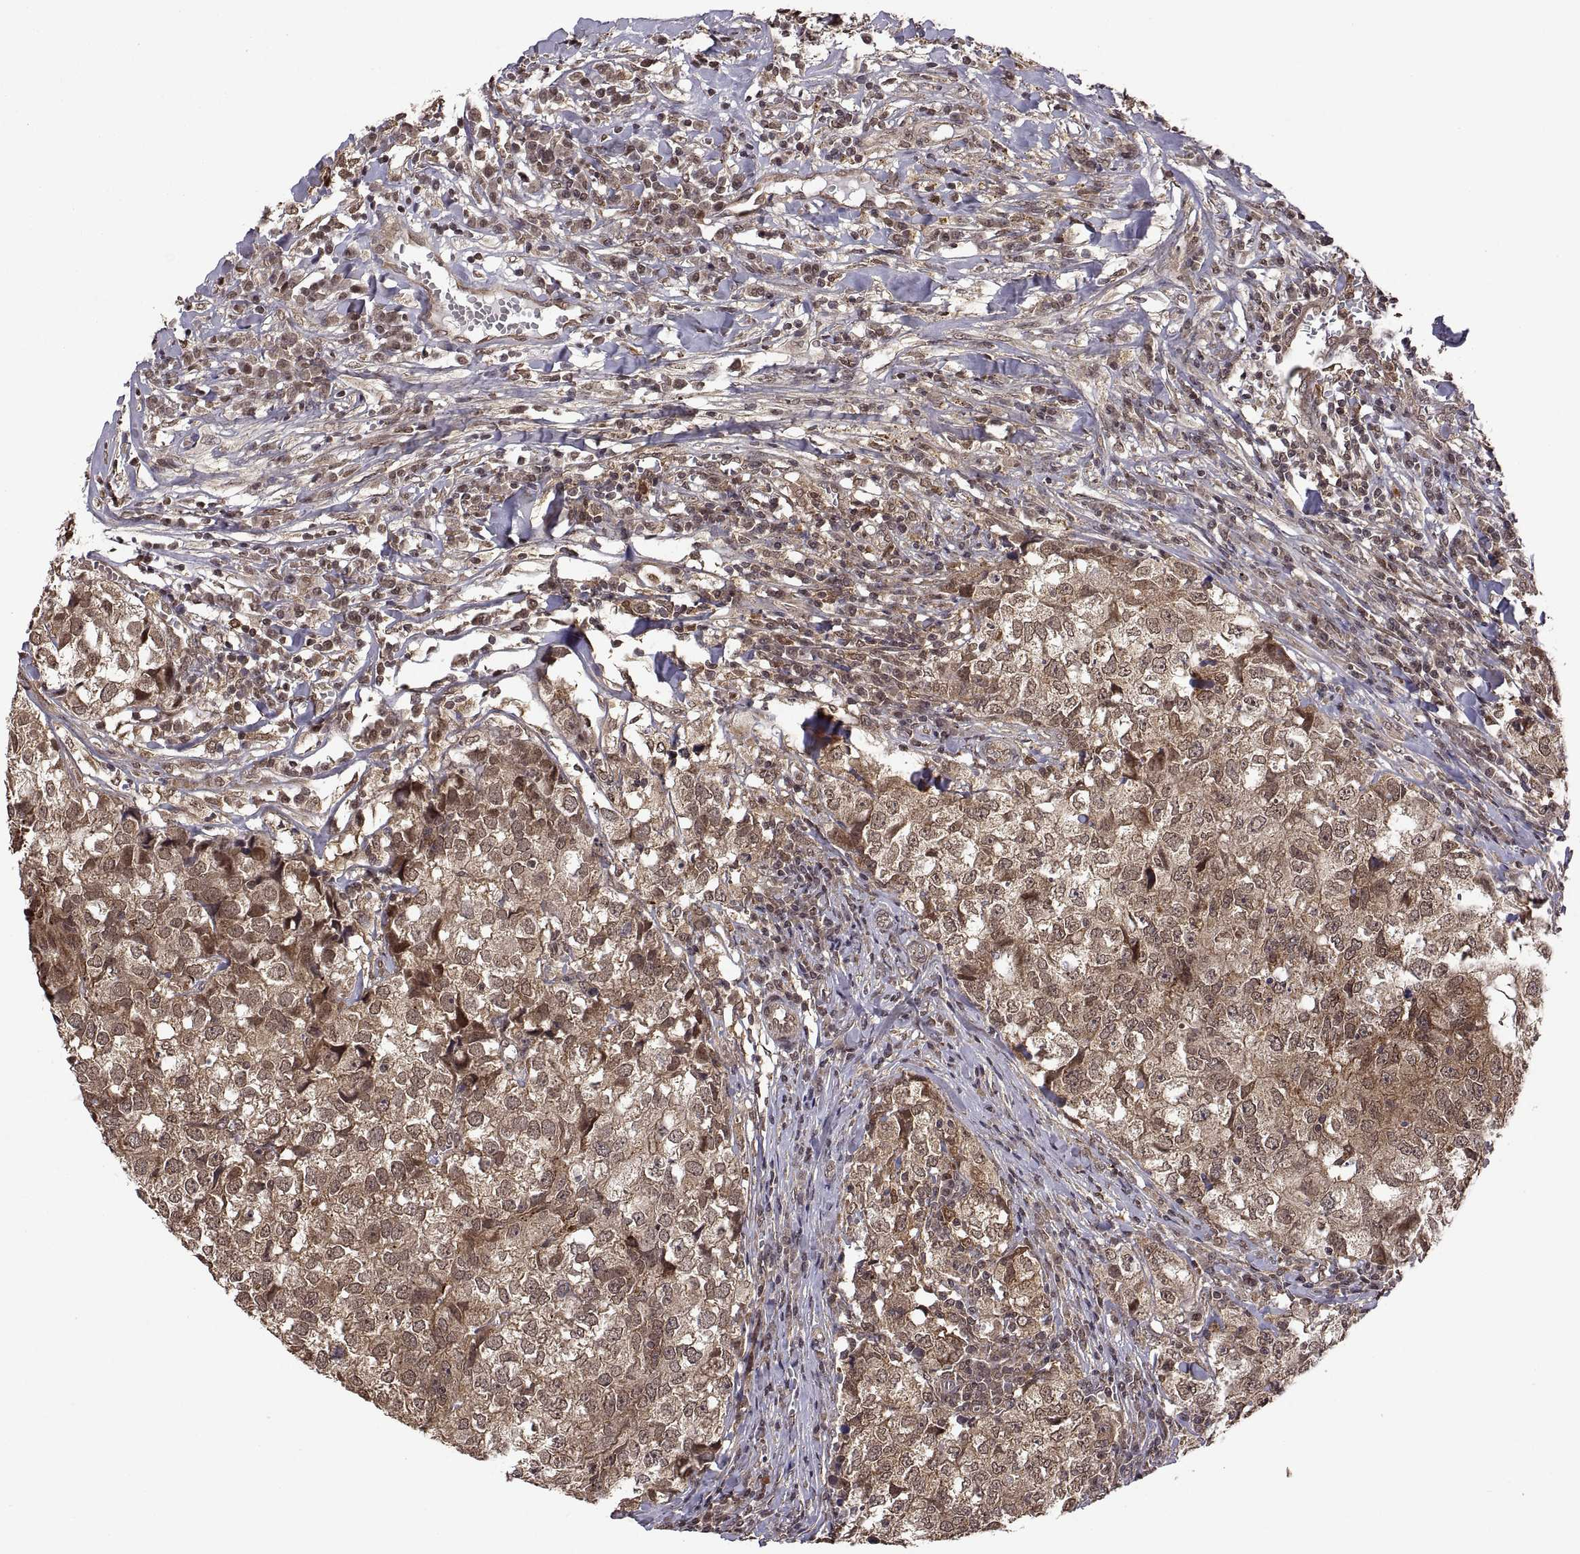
{"staining": {"intensity": "moderate", "quantity": "25%-75%", "location": "cytoplasmic/membranous"}, "tissue": "breast cancer", "cell_type": "Tumor cells", "image_type": "cancer", "snomed": [{"axis": "morphology", "description": "Duct carcinoma"}, {"axis": "topography", "description": "Breast"}], "caption": "DAB immunohistochemical staining of breast invasive ductal carcinoma reveals moderate cytoplasmic/membranous protein expression in about 25%-75% of tumor cells.", "gene": "ZNRF2", "patient": {"sex": "female", "age": 30}}